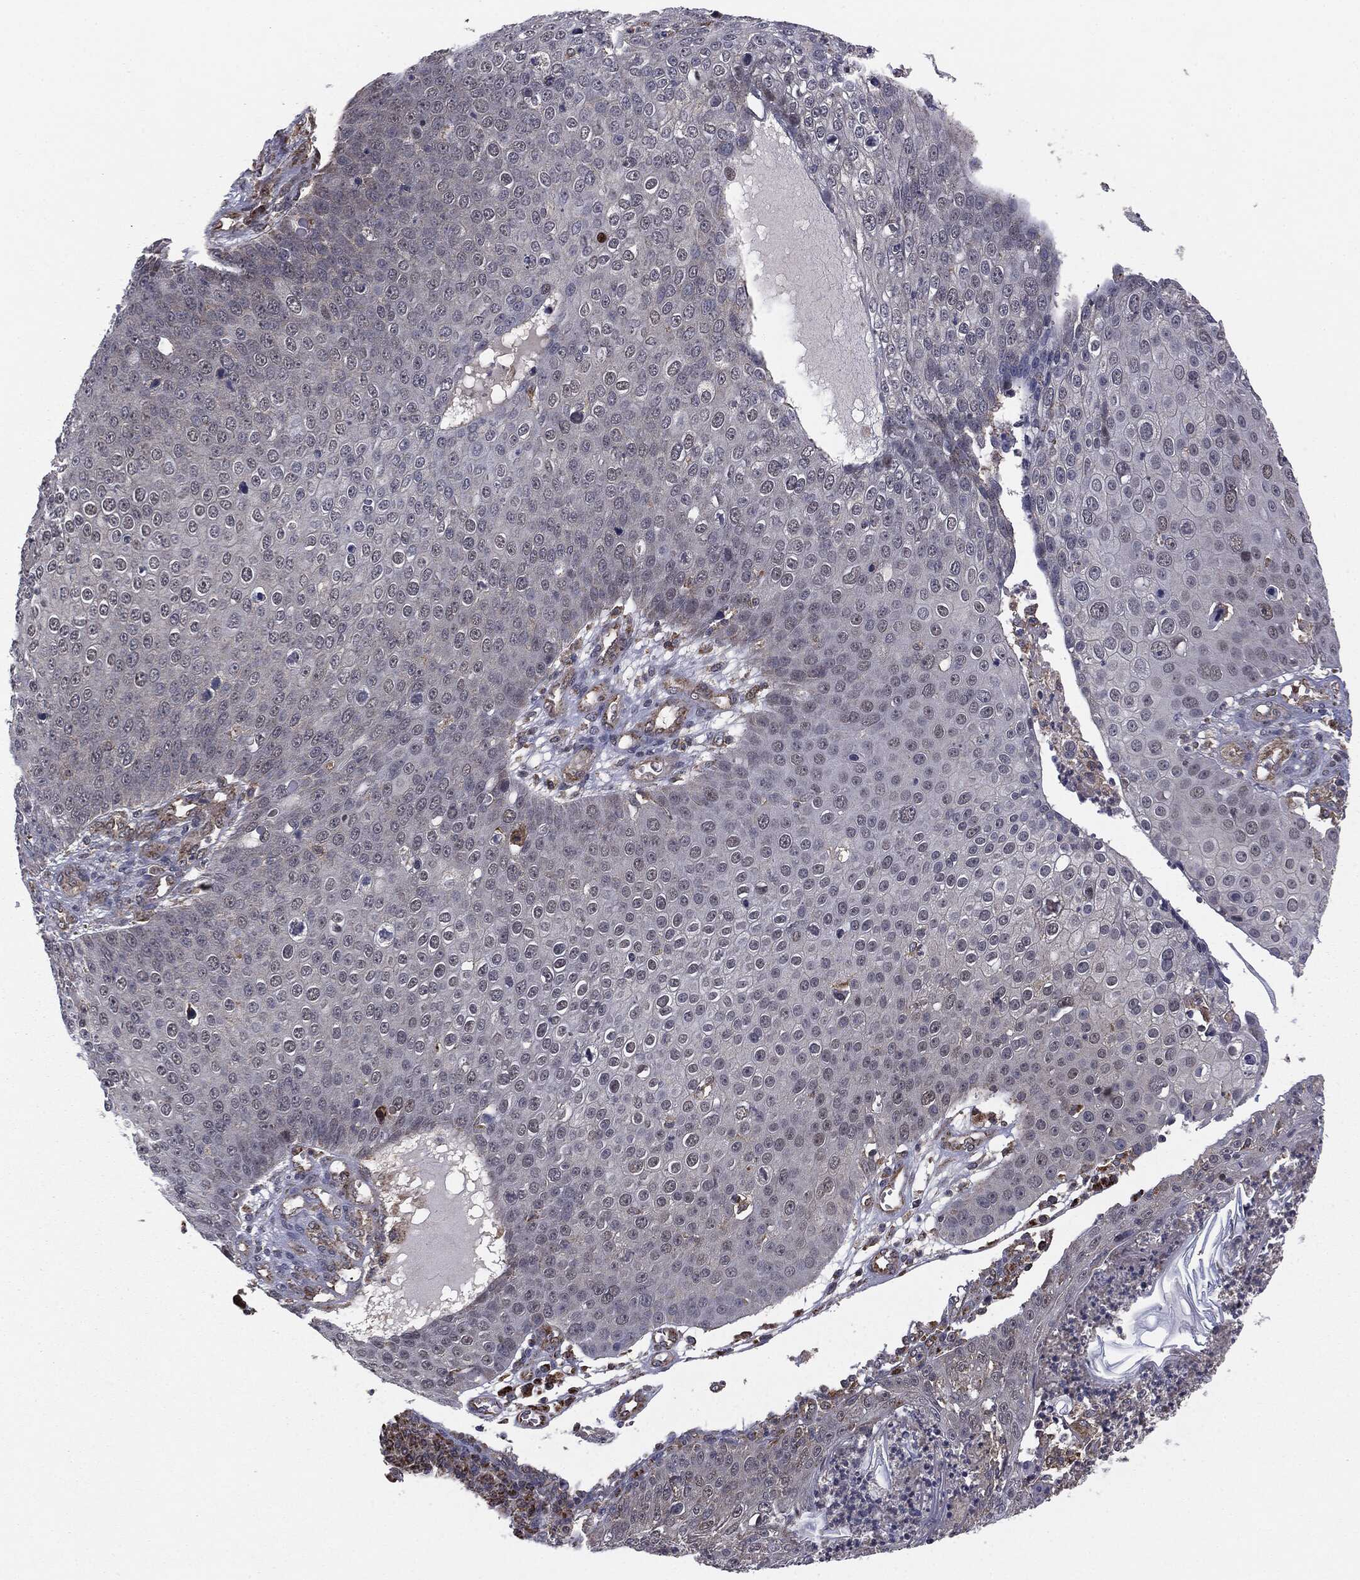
{"staining": {"intensity": "negative", "quantity": "none", "location": "none"}, "tissue": "skin cancer", "cell_type": "Tumor cells", "image_type": "cancer", "snomed": [{"axis": "morphology", "description": "Squamous cell carcinoma, NOS"}, {"axis": "topography", "description": "Skin"}], "caption": "This is an IHC image of human skin cancer. There is no expression in tumor cells.", "gene": "MTOR", "patient": {"sex": "male", "age": 71}}